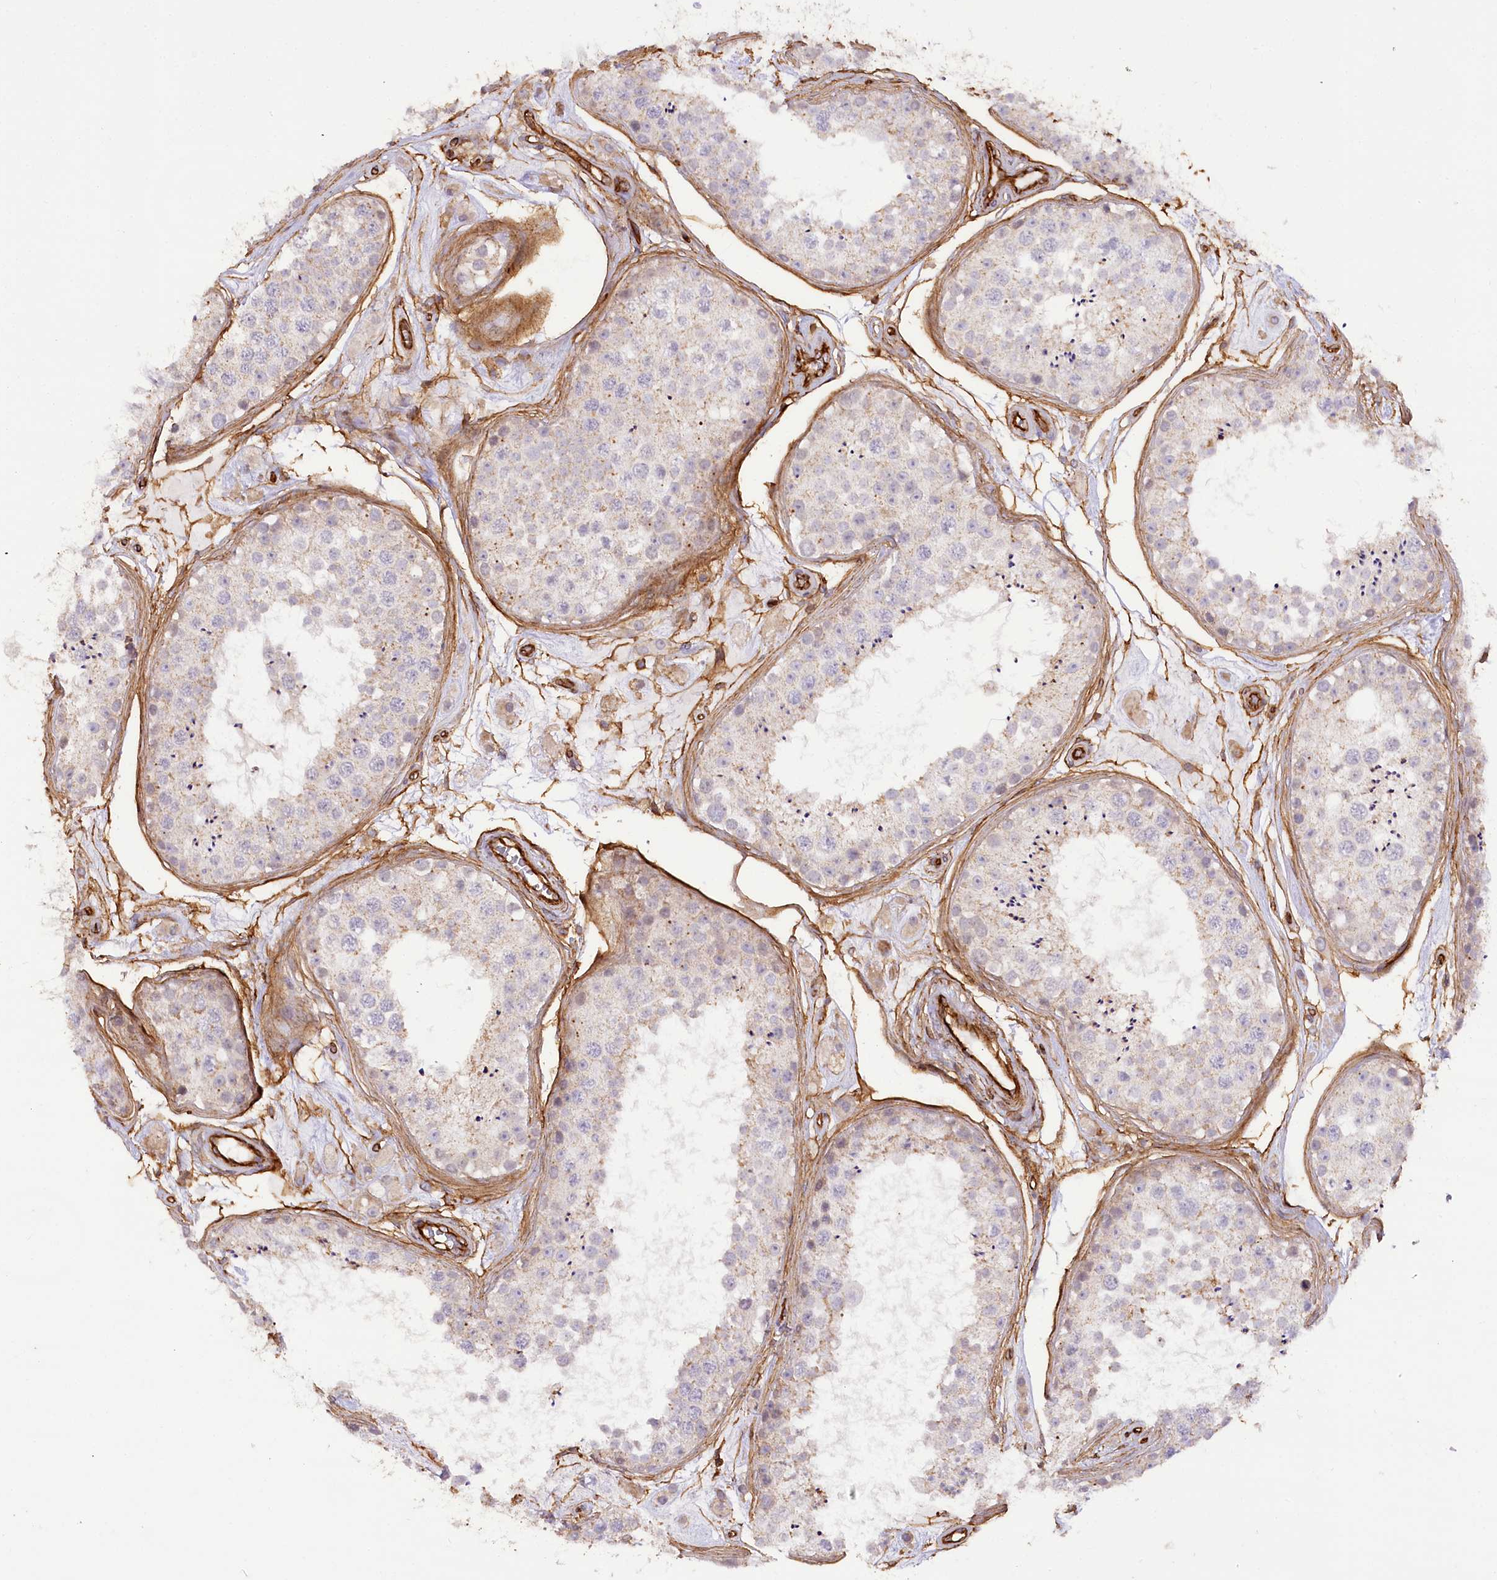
{"staining": {"intensity": "weak", "quantity": "25%-75%", "location": "cytoplasmic/membranous"}, "tissue": "testis", "cell_type": "Cells in seminiferous ducts", "image_type": "normal", "snomed": [{"axis": "morphology", "description": "Normal tissue, NOS"}, {"axis": "topography", "description": "Testis"}], "caption": "Cells in seminiferous ducts reveal weak cytoplasmic/membranous staining in about 25%-75% of cells in benign testis.", "gene": "SYNPO2", "patient": {"sex": "male", "age": 25}}